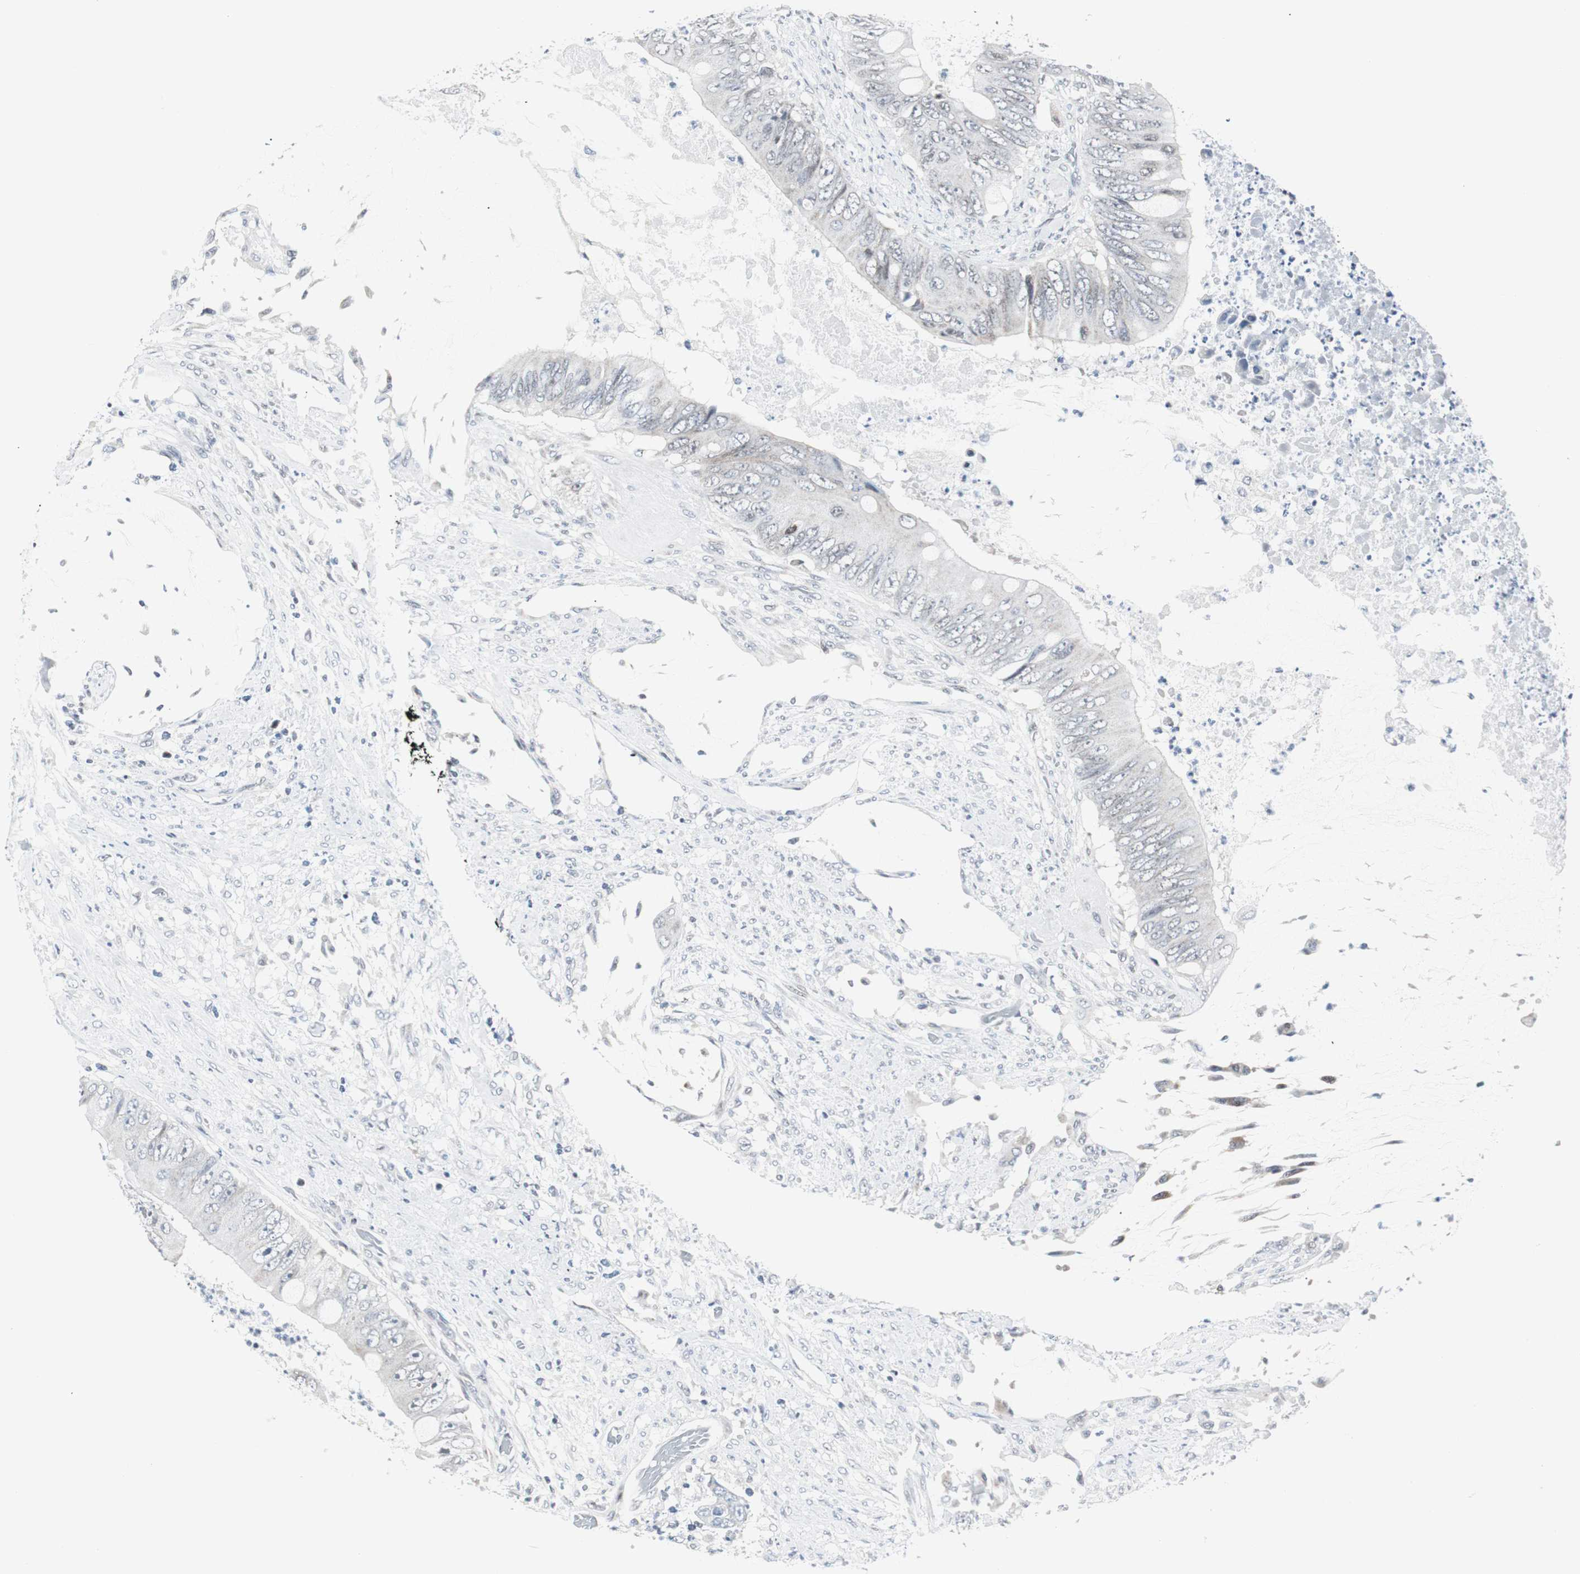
{"staining": {"intensity": "negative", "quantity": "none", "location": "none"}, "tissue": "colorectal cancer", "cell_type": "Tumor cells", "image_type": "cancer", "snomed": [{"axis": "morphology", "description": "Adenocarcinoma, NOS"}, {"axis": "topography", "description": "Rectum"}], "caption": "Human colorectal cancer (adenocarcinoma) stained for a protein using IHC exhibits no staining in tumor cells.", "gene": "MTA1", "patient": {"sex": "female", "age": 77}}